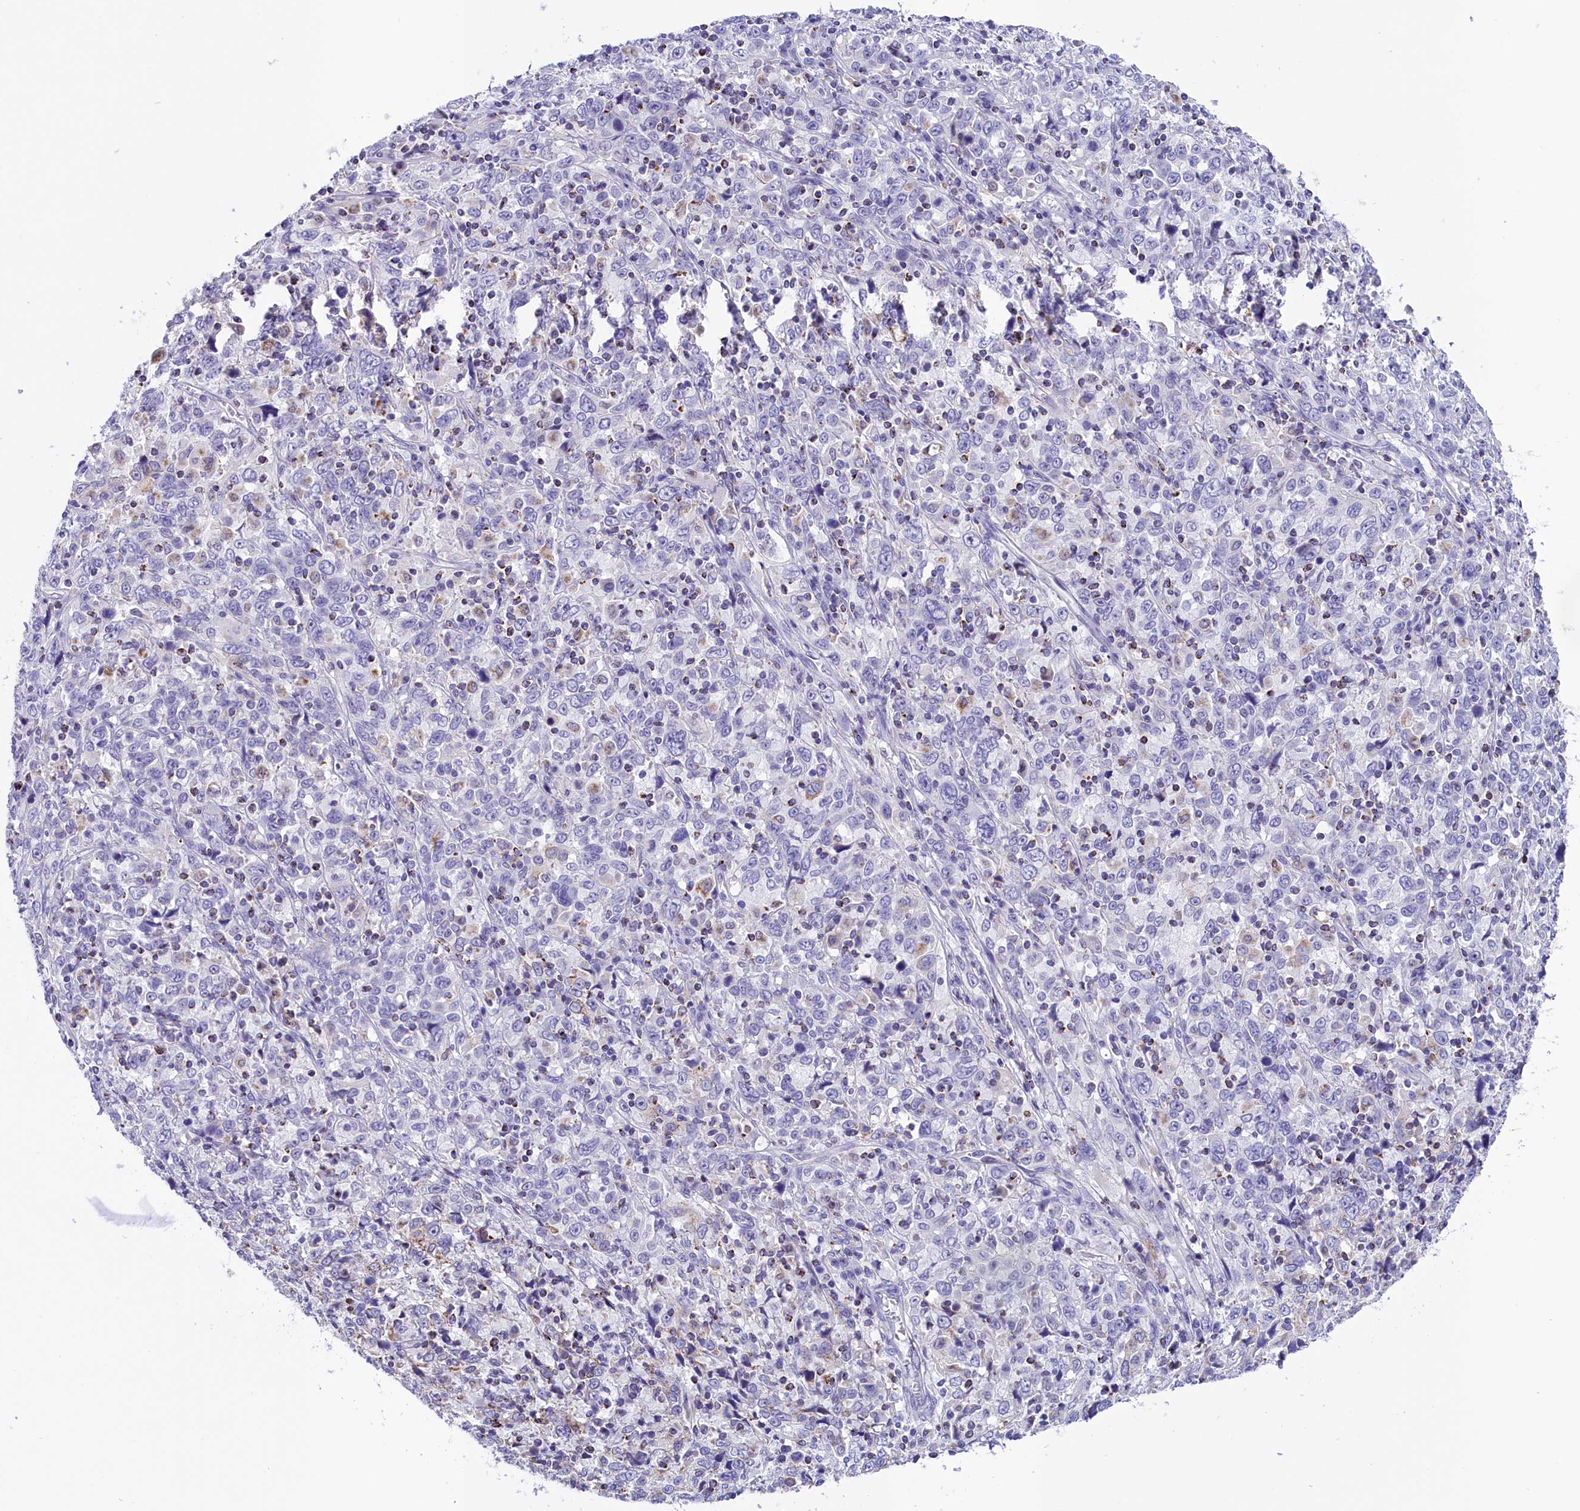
{"staining": {"intensity": "negative", "quantity": "none", "location": "none"}, "tissue": "cervical cancer", "cell_type": "Tumor cells", "image_type": "cancer", "snomed": [{"axis": "morphology", "description": "Squamous cell carcinoma, NOS"}, {"axis": "topography", "description": "Cervix"}], "caption": "IHC photomicrograph of human squamous cell carcinoma (cervical) stained for a protein (brown), which displays no expression in tumor cells. (Immunohistochemistry, brightfield microscopy, high magnification).", "gene": "ABAT", "patient": {"sex": "female", "age": 46}}